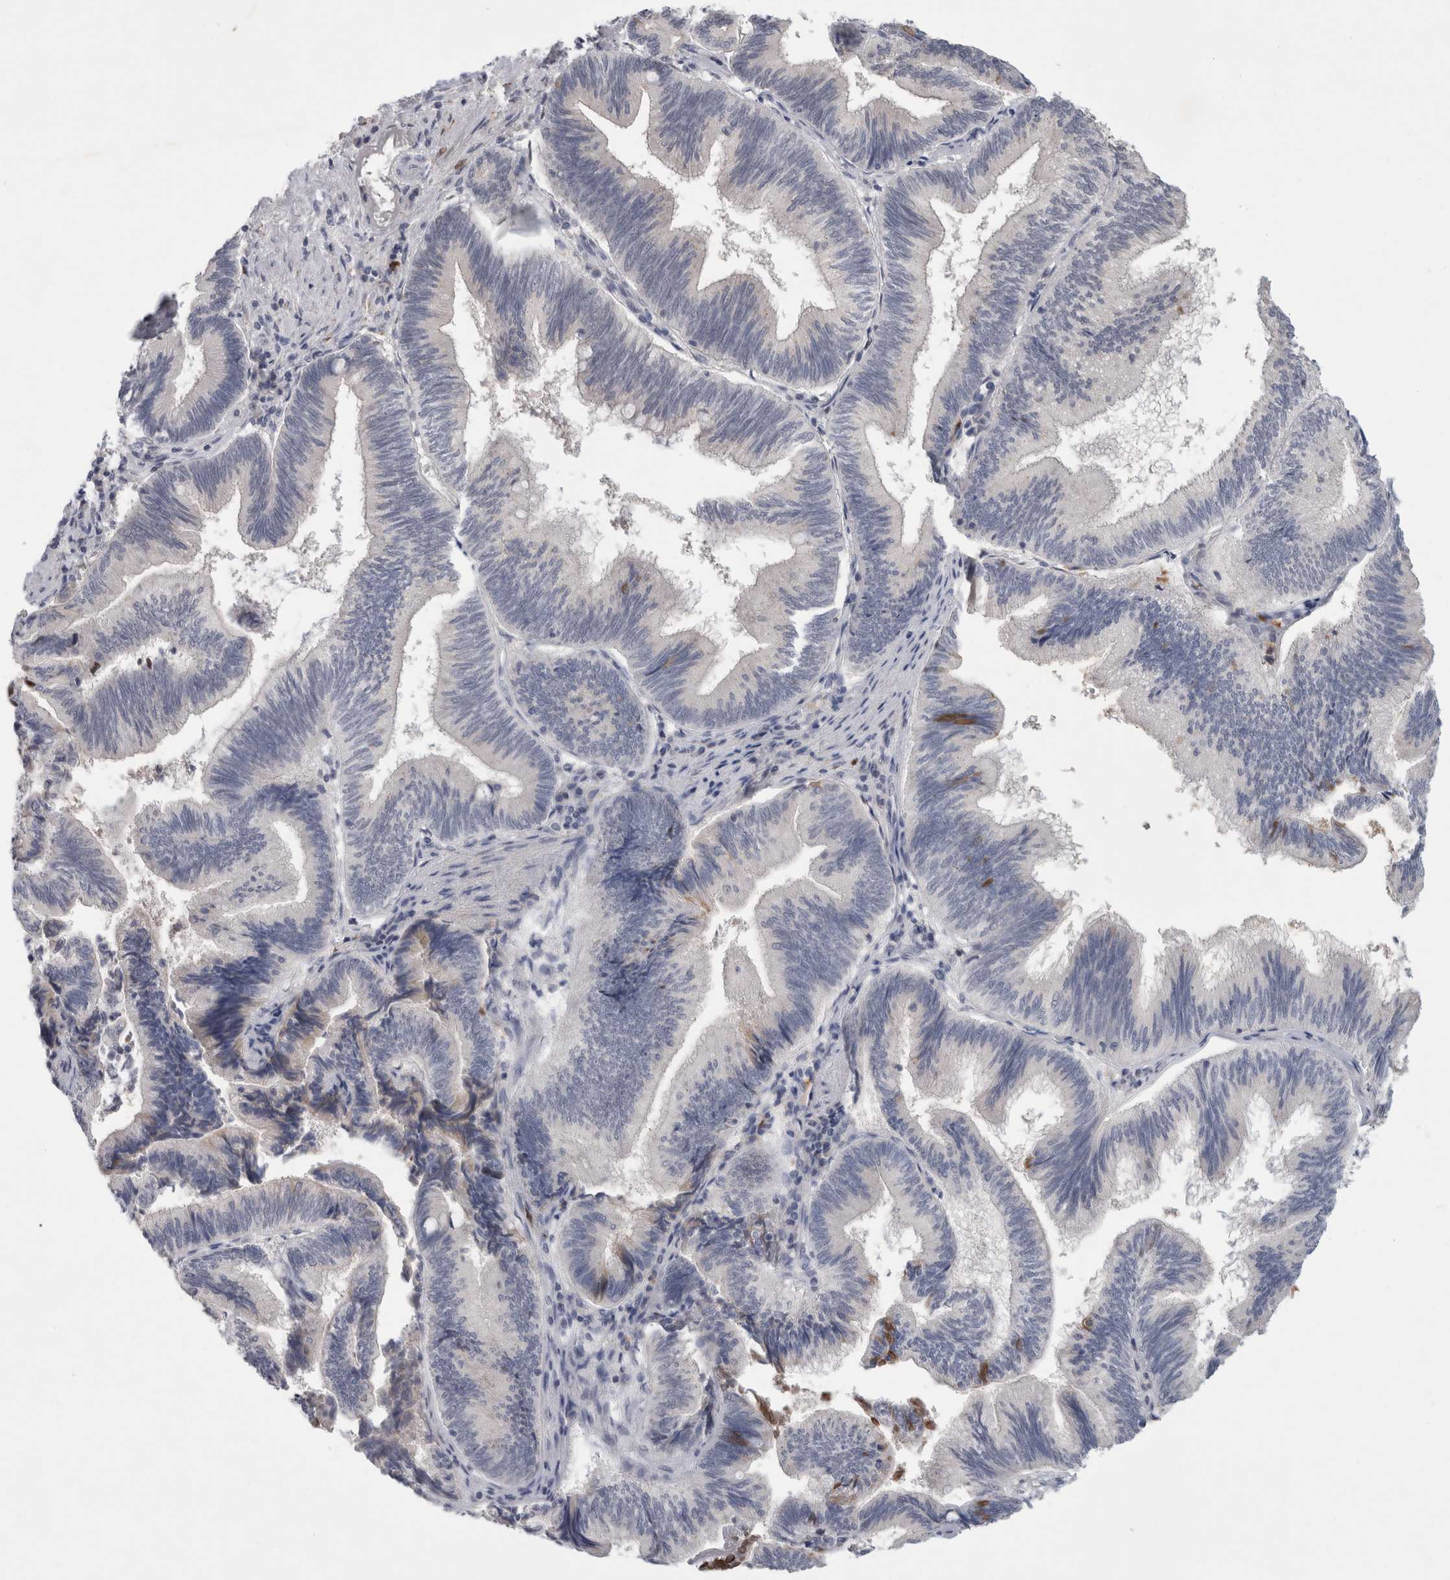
{"staining": {"intensity": "negative", "quantity": "none", "location": "none"}, "tissue": "pancreatic cancer", "cell_type": "Tumor cells", "image_type": "cancer", "snomed": [{"axis": "morphology", "description": "Adenocarcinoma, NOS"}, {"axis": "topography", "description": "Pancreas"}], "caption": "High magnification brightfield microscopy of pancreatic cancer (adenocarcinoma) stained with DAB (brown) and counterstained with hematoxylin (blue): tumor cells show no significant staining.", "gene": "NIPA1", "patient": {"sex": "male", "age": 82}}